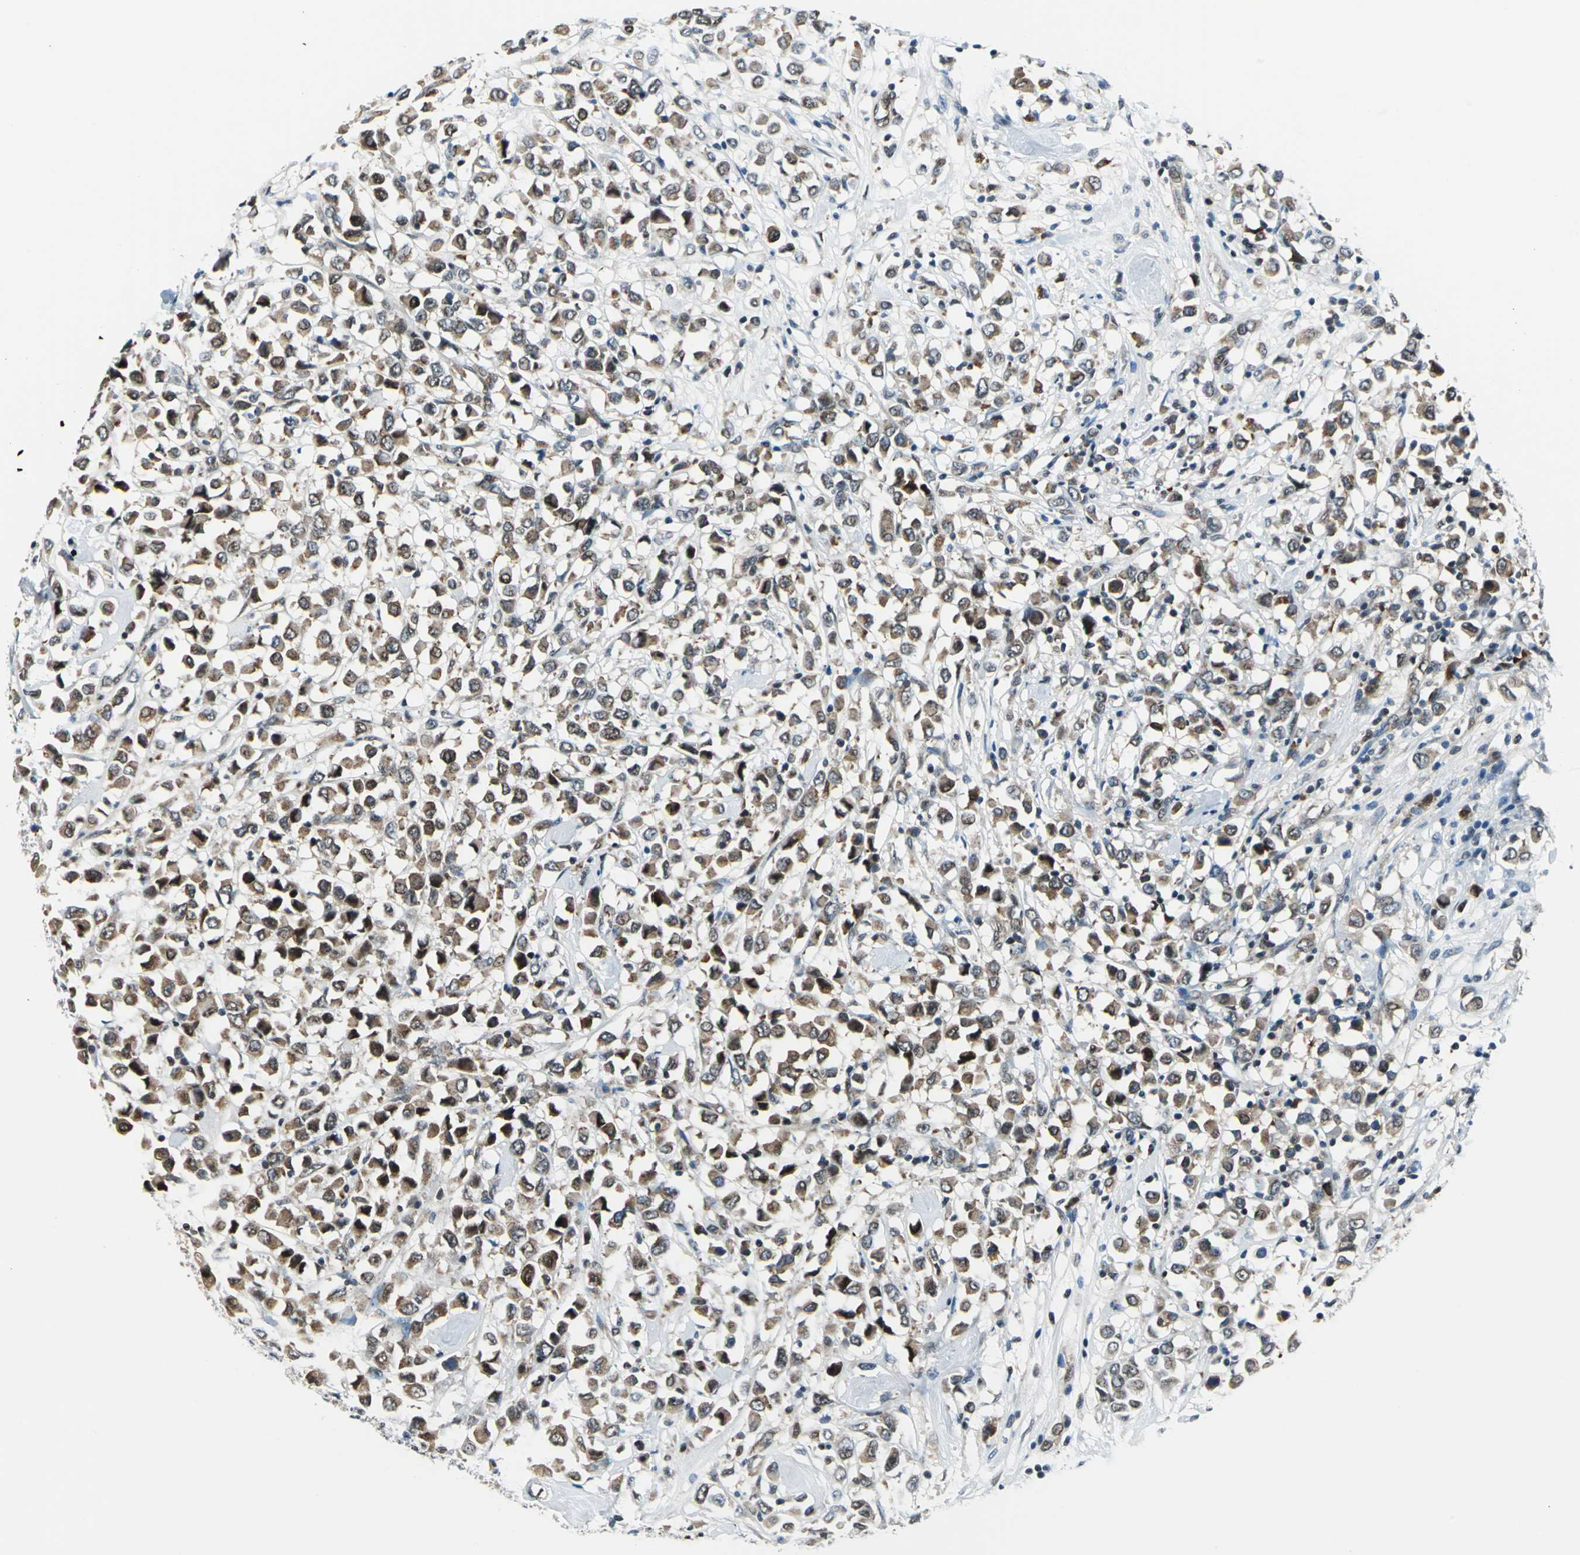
{"staining": {"intensity": "moderate", "quantity": "25%-75%", "location": "cytoplasmic/membranous"}, "tissue": "breast cancer", "cell_type": "Tumor cells", "image_type": "cancer", "snomed": [{"axis": "morphology", "description": "Duct carcinoma"}, {"axis": "topography", "description": "Breast"}], "caption": "Immunohistochemical staining of breast cancer (infiltrating ductal carcinoma) demonstrates medium levels of moderate cytoplasmic/membranous positivity in about 25%-75% of tumor cells.", "gene": "POLR3K", "patient": {"sex": "female", "age": 61}}